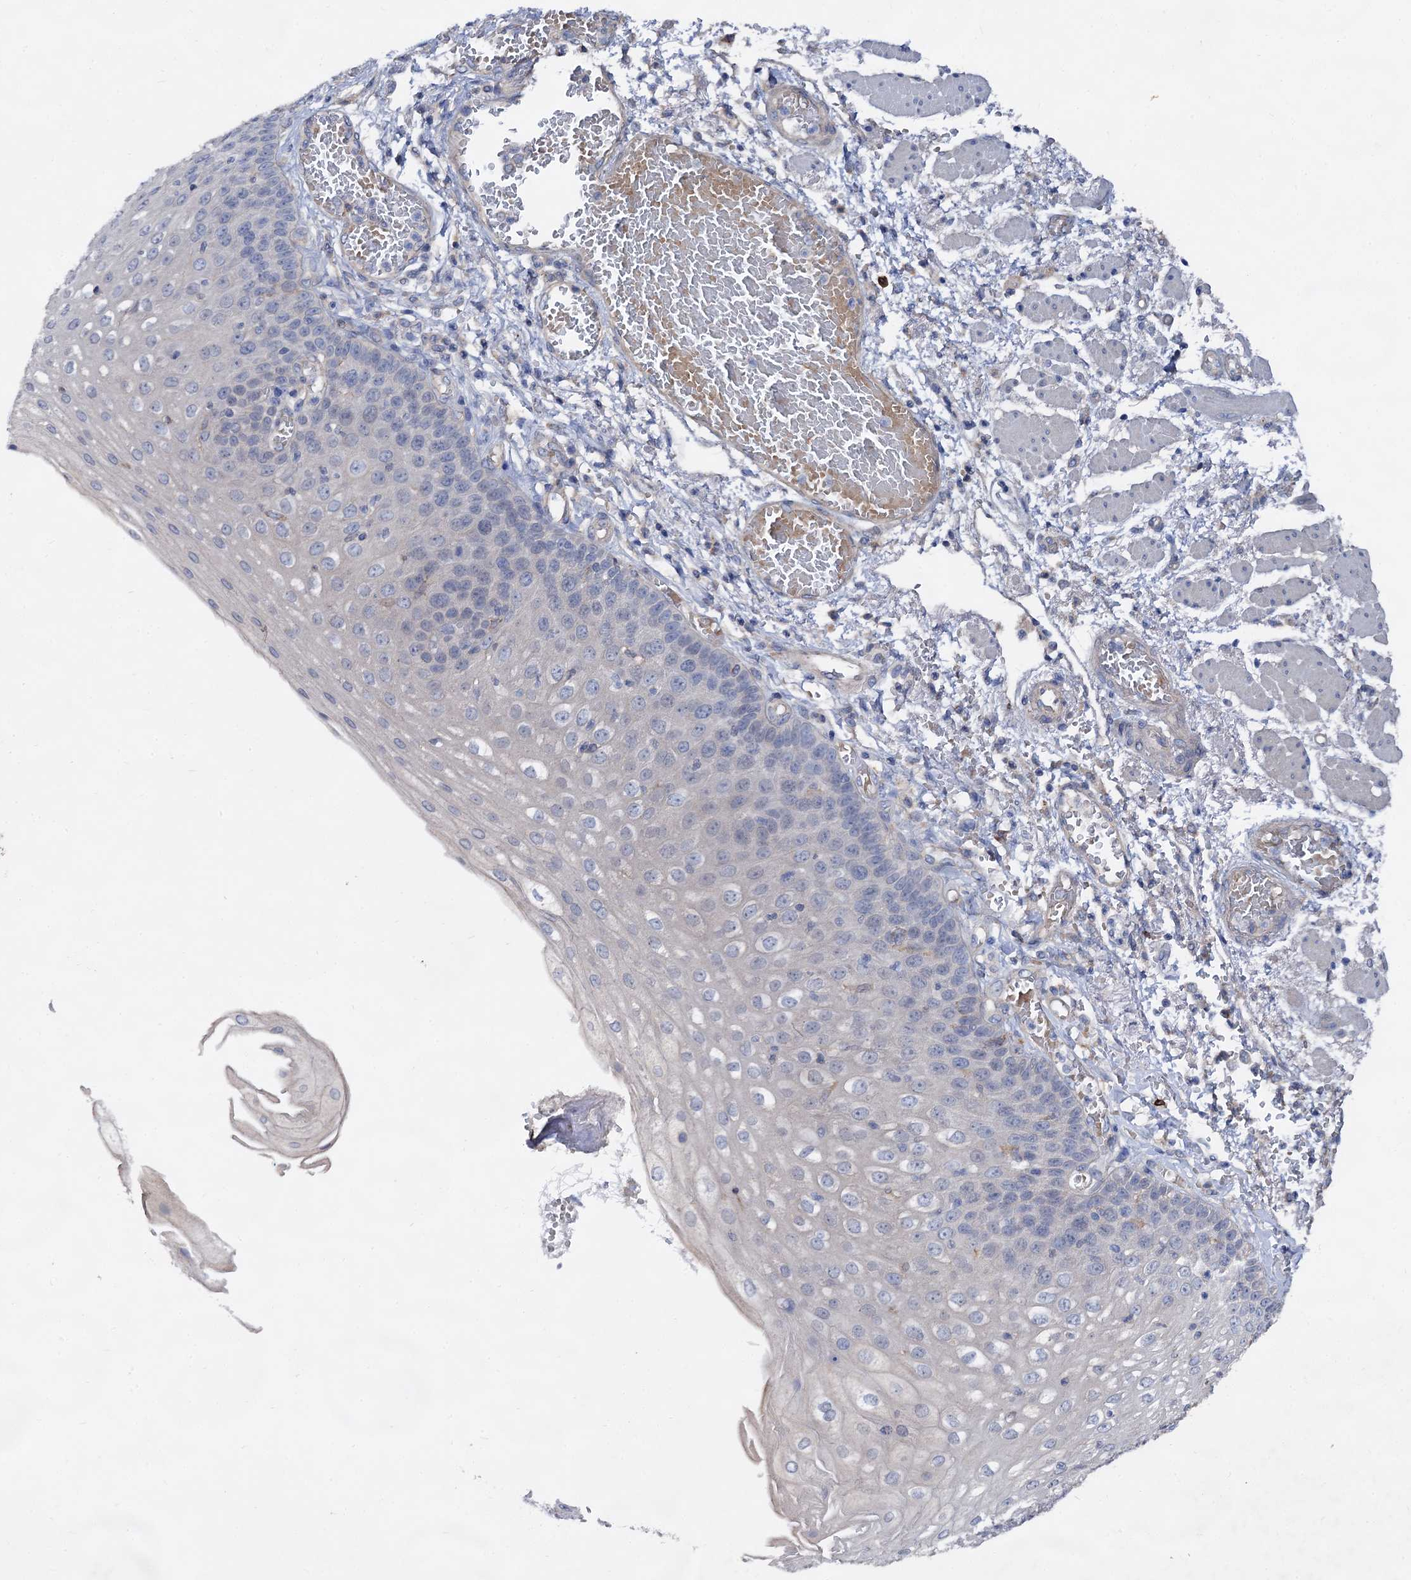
{"staining": {"intensity": "negative", "quantity": "none", "location": "none"}, "tissue": "esophagus", "cell_type": "Squamous epithelial cells", "image_type": "normal", "snomed": [{"axis": "morphology", "description": "Normal tissue, NOS"}, {"axis": "topography", "description": "Esophagus"}], "caption": "Squamous epithelial cells are negative for brown protein staining in benign esophagus.", "gene": "HVCN1", "patient": {"sex": "male", "age": 81}}